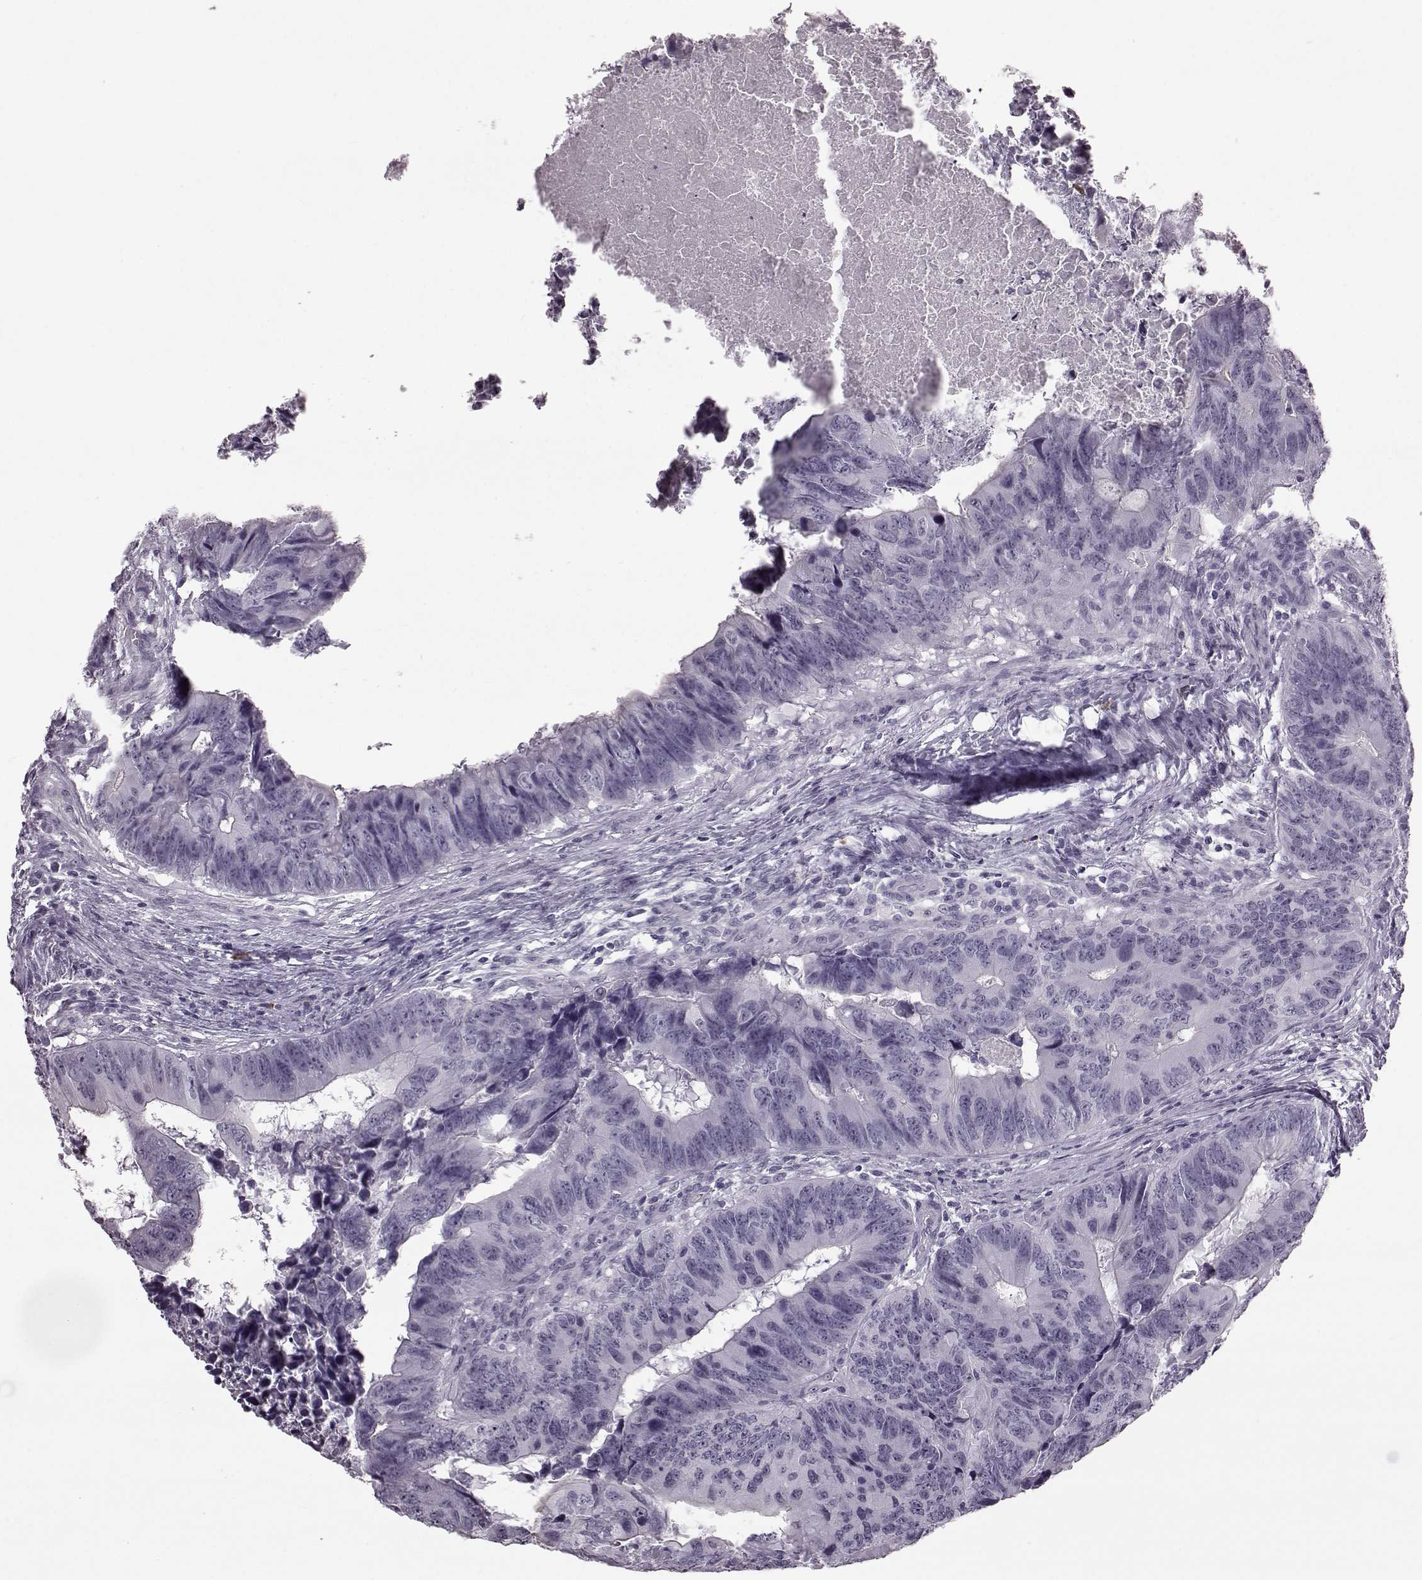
{"staining": {"intensity": "negative", "quantity": "none", "location": "none"}, "tissue": "colorectal cancer", "cell_type": "Tumor cells", "image_type": "cancer", "snomed": [{"axis": "morphology", "description": "Adenocarcinoma, NOS"}, {"axis": "topography", "description": "Colon"}], "caption": "High power microscopy photomicrograph of an immunohistochemistry micrograph of colorectal cancer (adenocarcinoma), revealing no significant positivity in tumor cells. (Immunohistochemistry (ihc), brightfield microscopy, high magnification).", "gene": "PRPH2", "patient": {"sex": "female", "age": 82}}